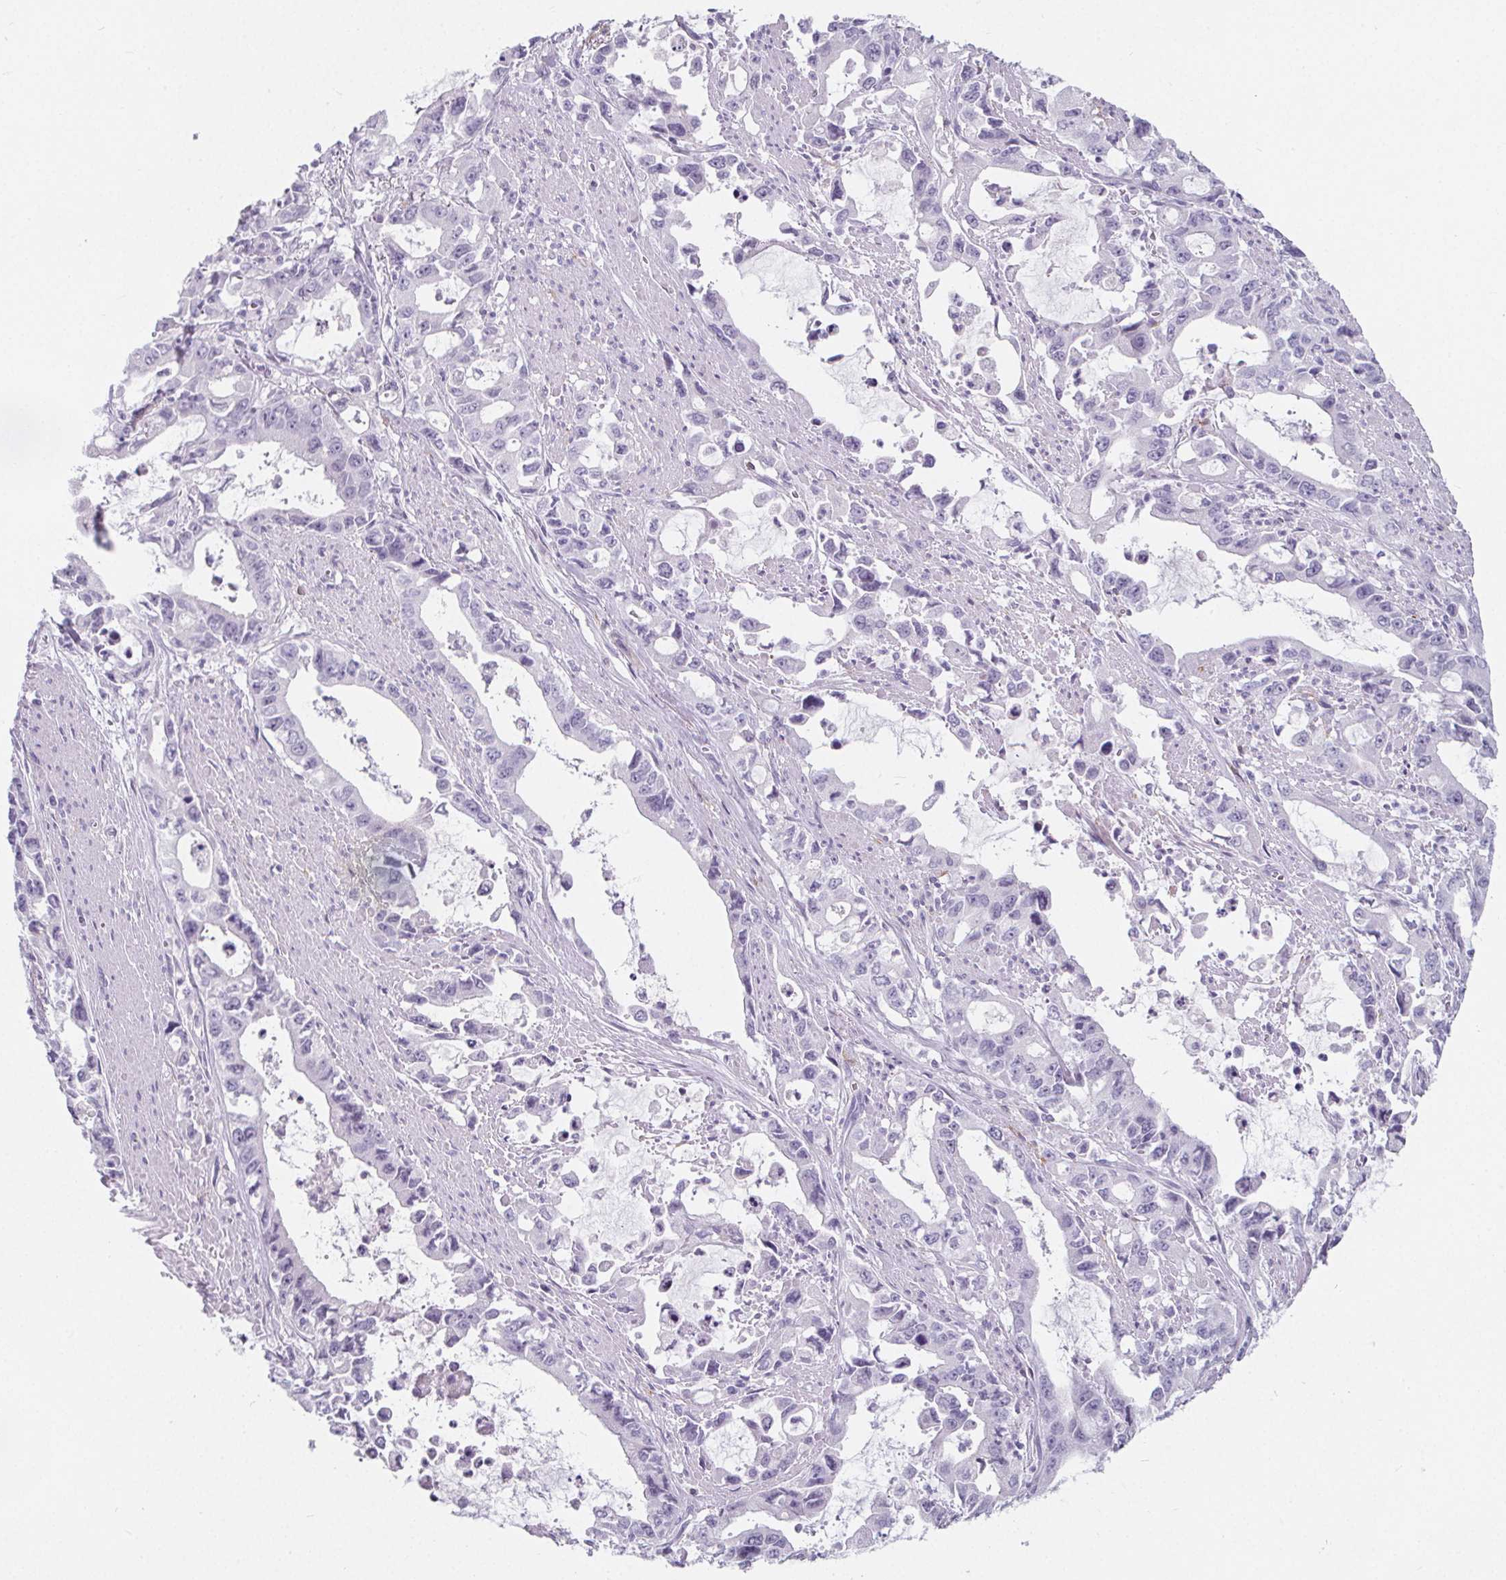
{"staining": {"intensity": "negative", "quantity": "none", "location": "none"}, "tissue": "stomach cancer", "cell_type": "Tumor cells", "image_type": "cancer", "snomed": [{"axis": "morphology", "description": "Adenocarcinoma, NOS"}, {"axis": "topography", "description": "Stomach, upper"}], "caption": "Tumor cells are negative for brown protein staining in adenocarcinoma (stomach).", "gene": "ADRB1", "patient": {"sex": "male", "age": 85}}